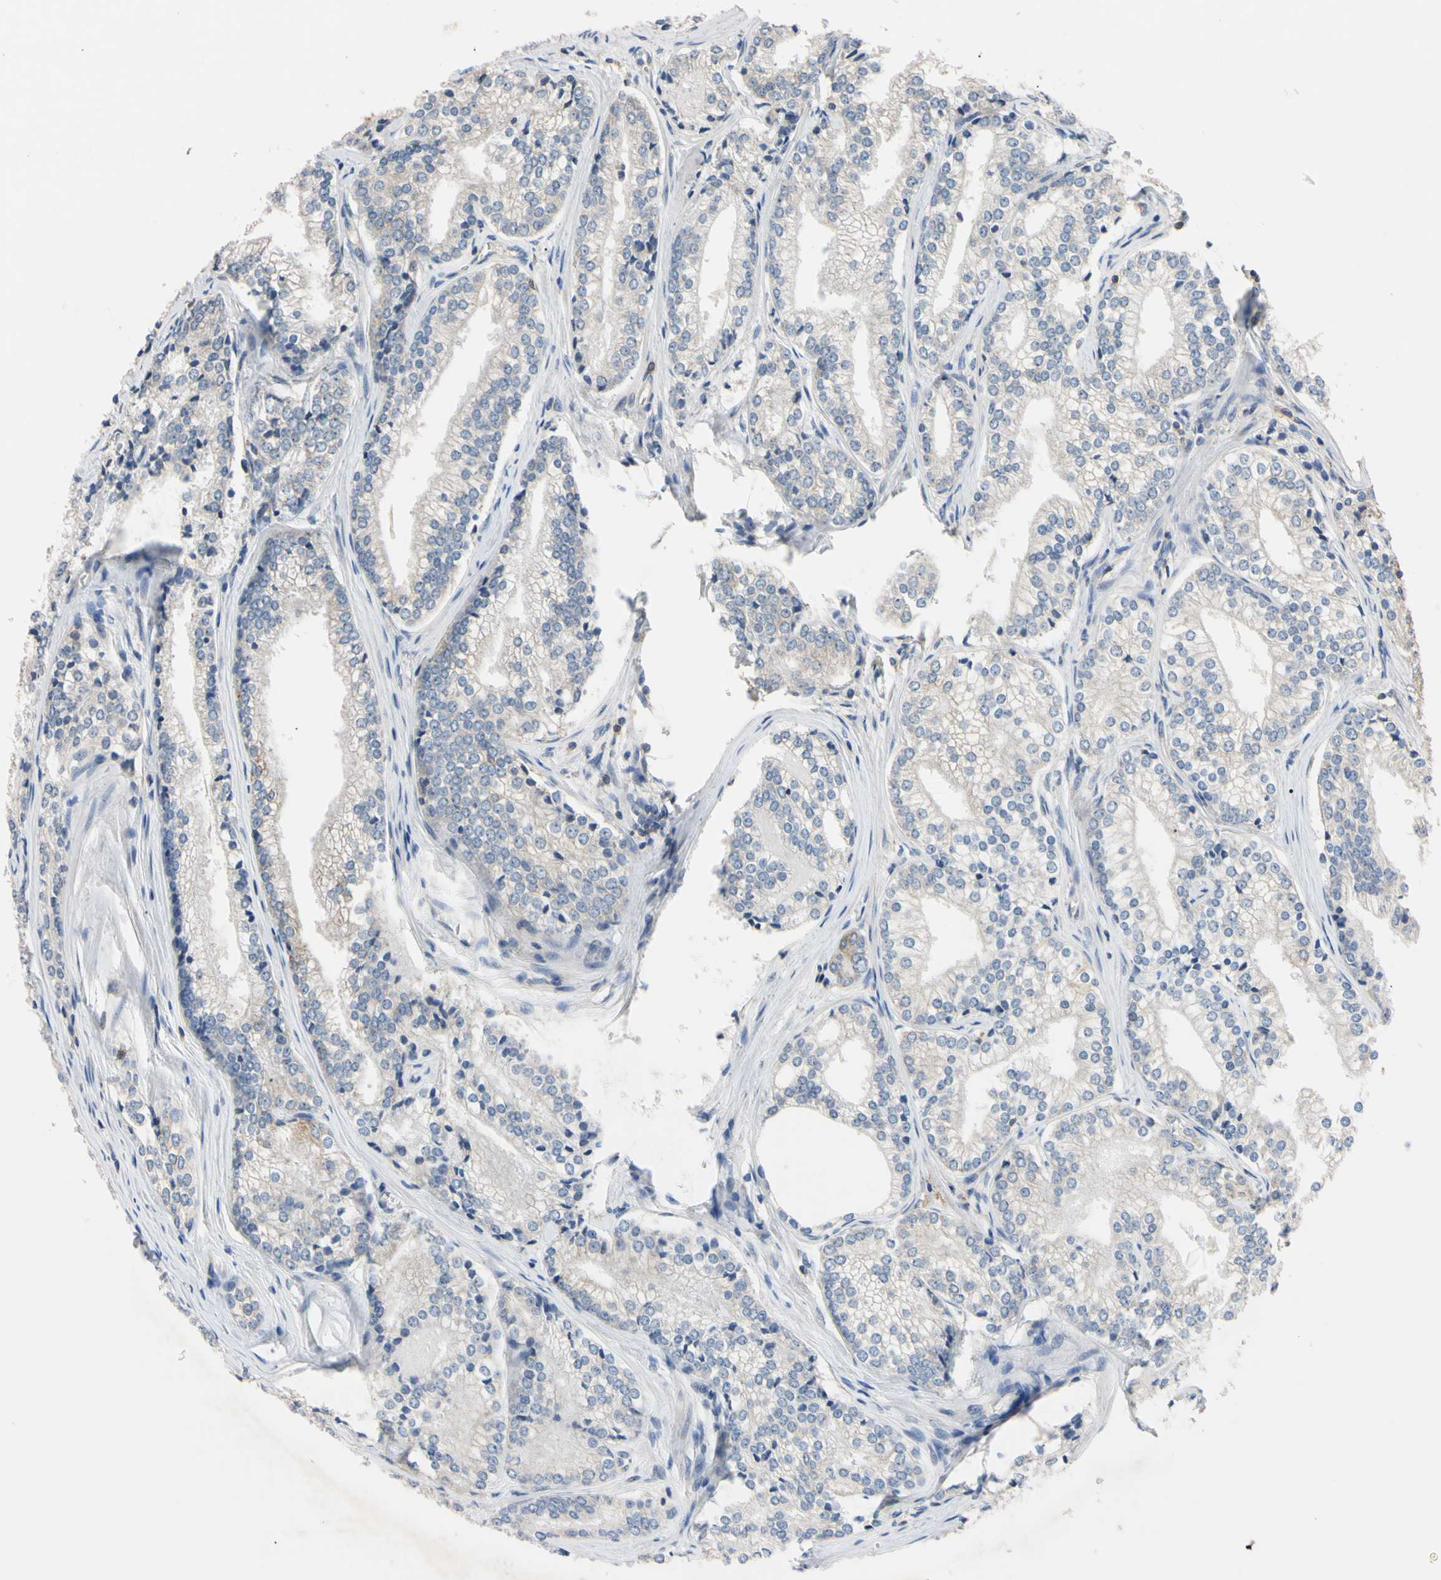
{"staining": {"intensity": "negative", "quantity": "none", "location": "none"}, "tissue": "prostate cancer", "cell_type": "Tumor cells", "image_type": "cancer", "snomed": [{"axis": "morphology", "description": "Adenocarcinoma, Low grade"}, {"axis": "topography", "description": "Prostate"}], "caption": "Tumor cells are negative for brown protein staining in prostate low-grade adenocarcinoma.", "gene": "PNKD", "patient": {"sex": "male", "age": 60}}